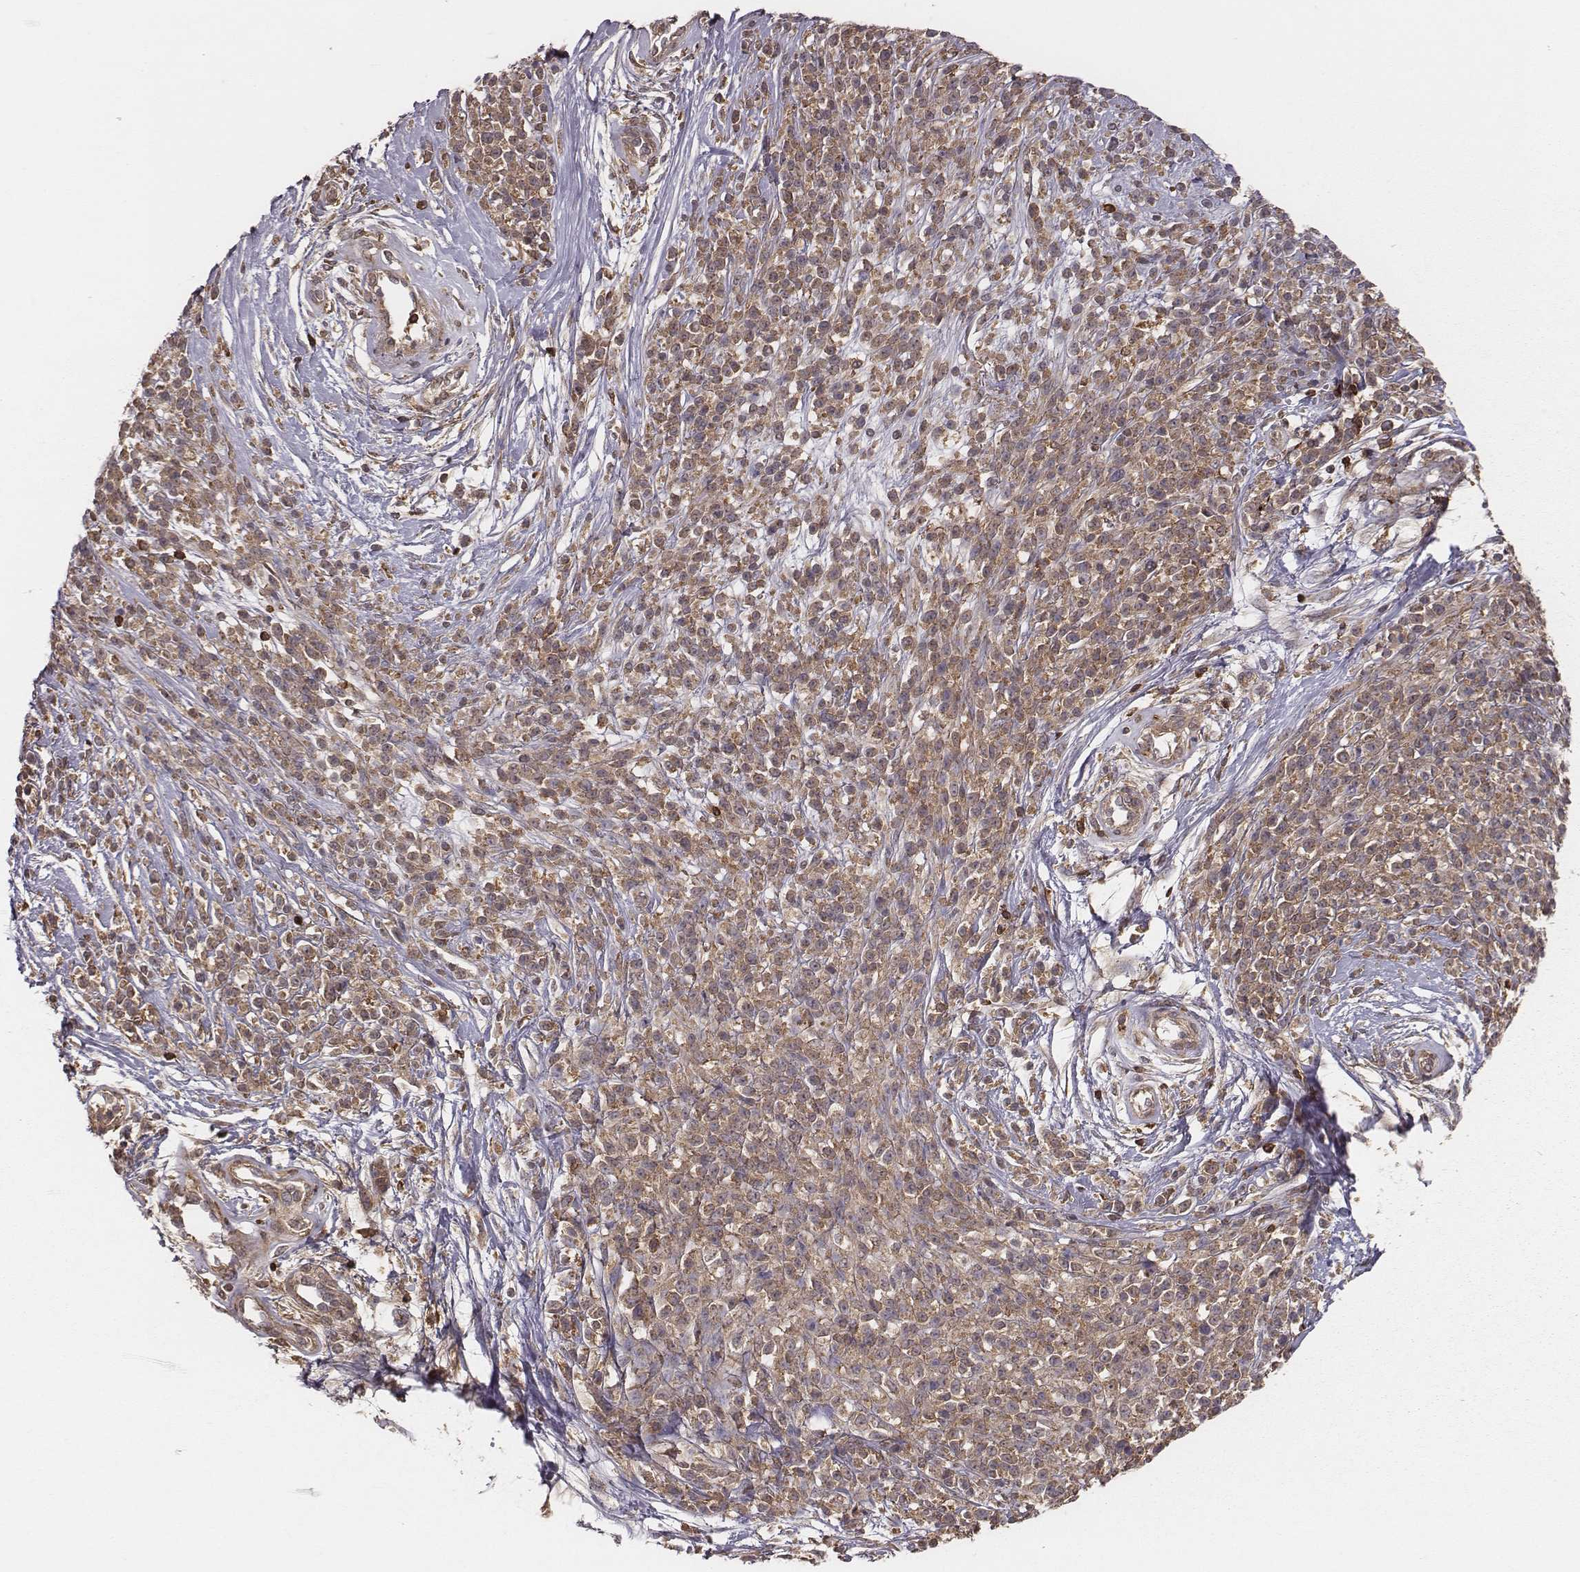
{"staining": {"intensity": "moderate", "quantity": ">75%", "location": "cytoplasmic/membranous"}, "tissue": "melanoma", "cell_type": "Tumor cells", "image_type": "cancer", "snomed": [{"axis": "morphology", "description": "Malignant melanoma, NOS"}, {"axis": "topography", "description": "Skin"}, {"axis": "topography", "description": "Skin of trunk"}], "caption": "This image reveals malignant melanoma stained with immunohistochemistry (IHC) to label a protein in brown. The cytoplasmic/membranous of tumor cells show moderate positivity for the protein. Nuclei are counter-stained blue.", "gene": "PILRA", "patient": {"sex": "male", "age": 74}}